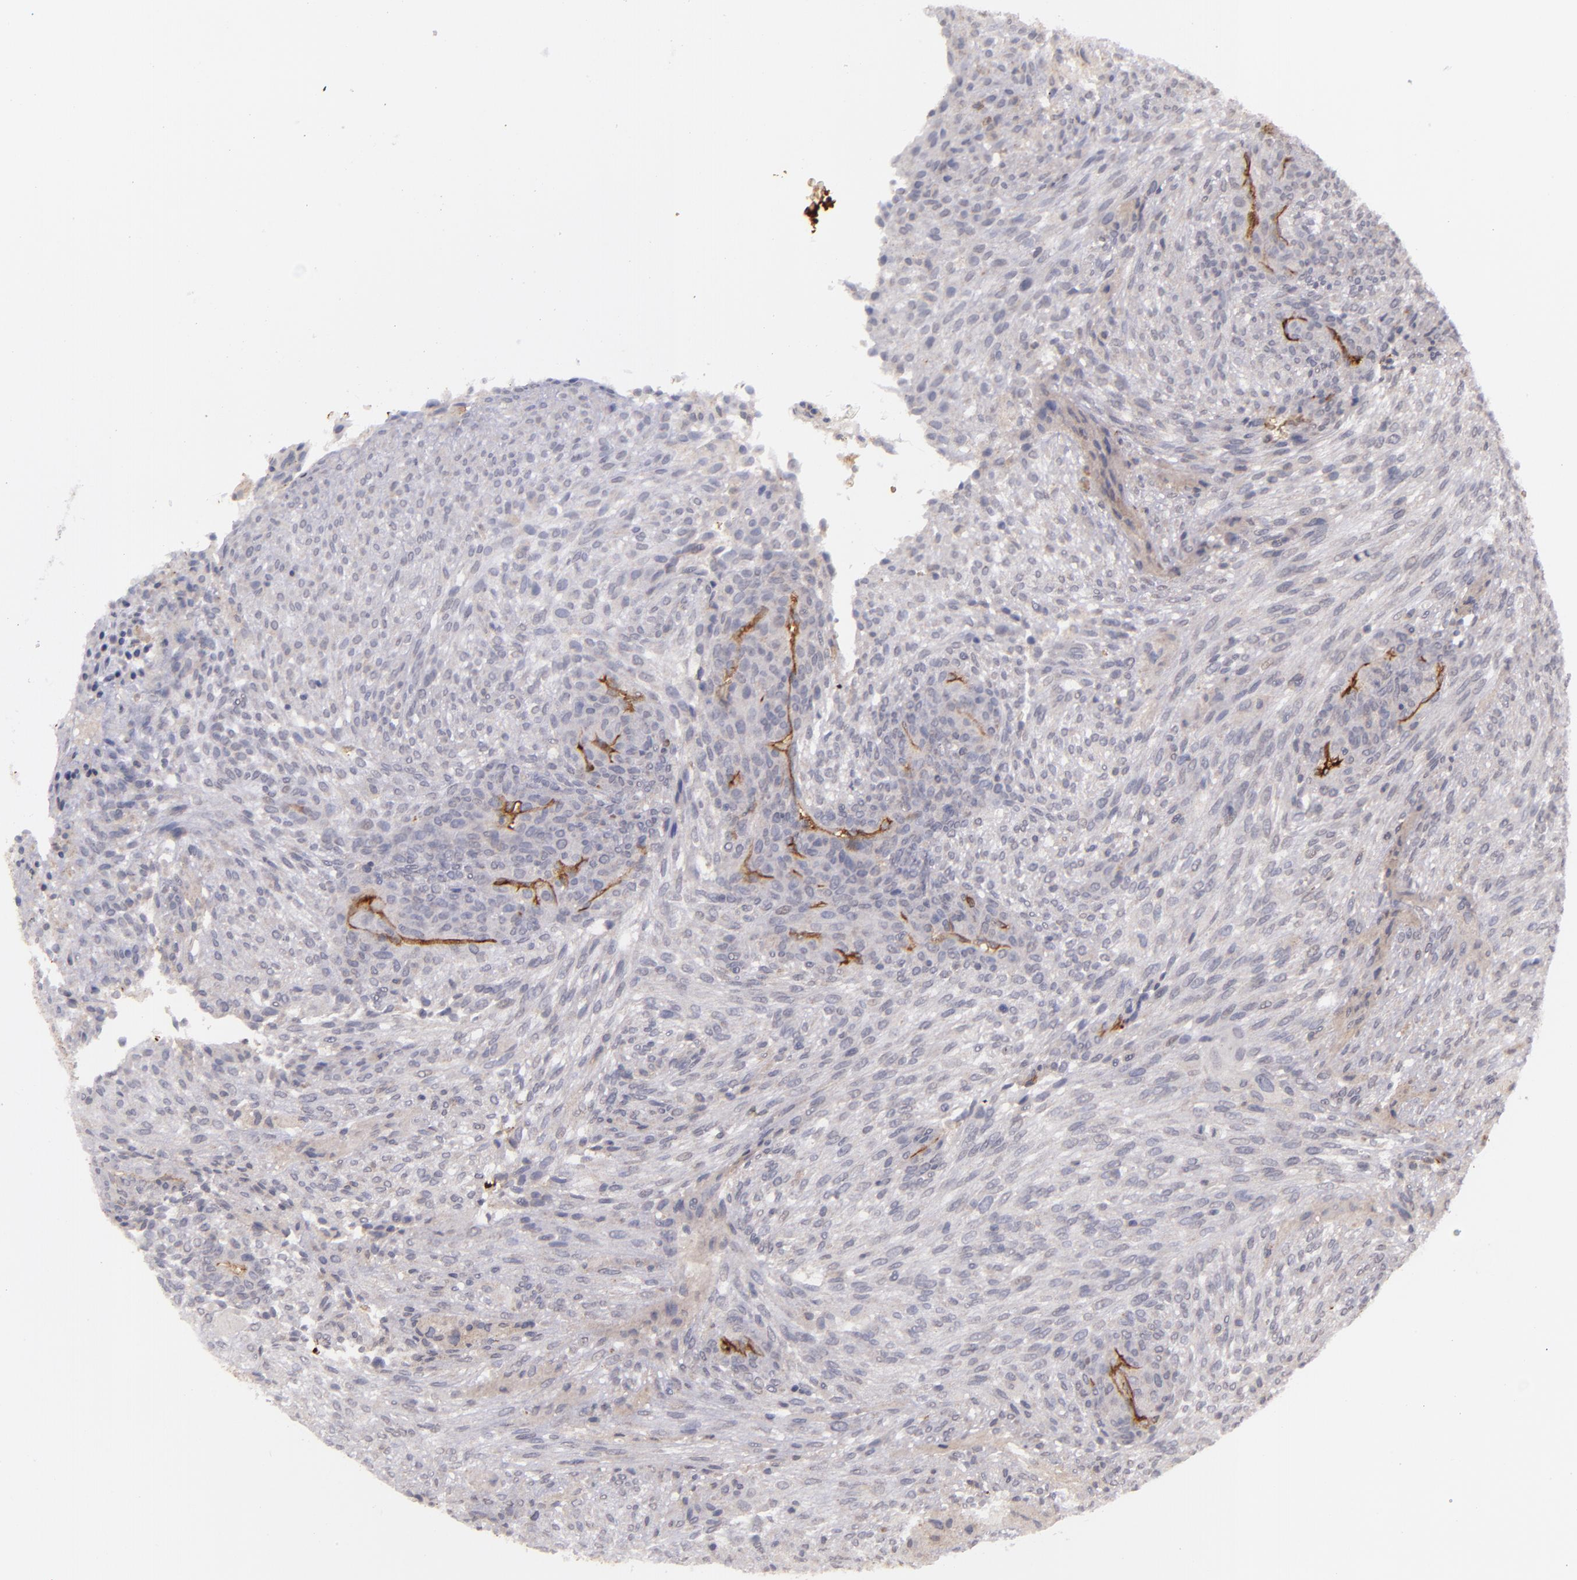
{"staining": {"intensity": "negative", "quantity": "none", "location": "none"}, "tissue": "glioma", "cell_type": "Tumor cells", "image_type": "cancer", "snomed": [{"axis": "morphology", "description": "Glioma, malignant, High grade"}, {"axis": "topography", "description": "Cerebral cortex"}], "caption": "The image demonstrates no significant expression in tumor cells of high-grade glioma (malignant).", "gene": "ACE", "patient": {"sex": "female", "age": 55}}